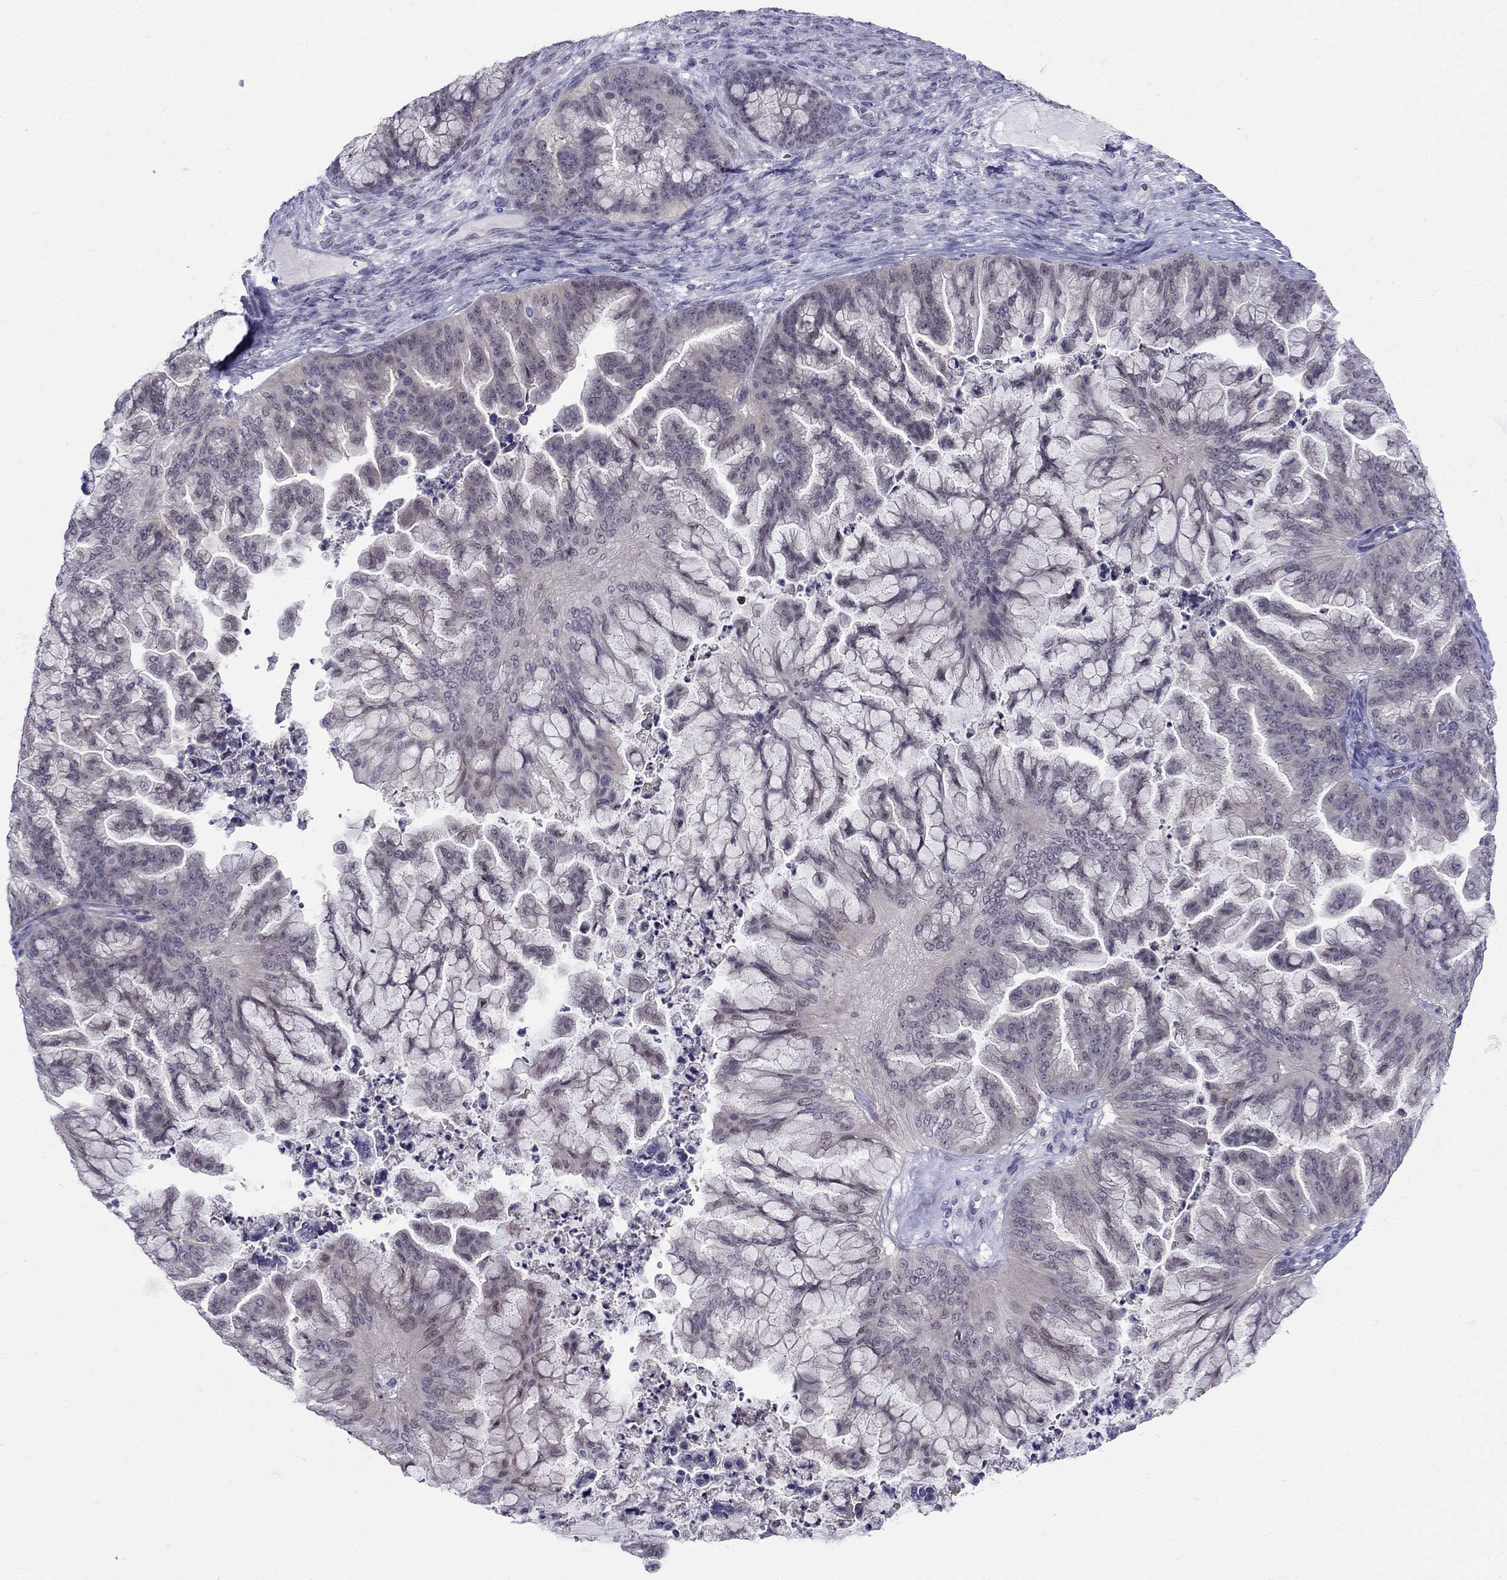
{"staining": {"intensity": "negative", "quantity": "none", "location": "none"}, "tissue": "ovarian cancer", "cell_type": "Tumor cells", "image_type": "cancer", "snomed": [{"axis": "morphology", "description": "Cystadenocarcinoma, mucinous, NOS"}, {"axis": "topography", "description": "Ovary"}], "caption": "DAB (3,3'-diaminobenzidine) immunohistochemical staining of ovarian mucinous cystadenocarcinoma displays no significant expression in tumor cells.", "gene": "BAG5", "patient": {"sex": "female", "age": 67}}